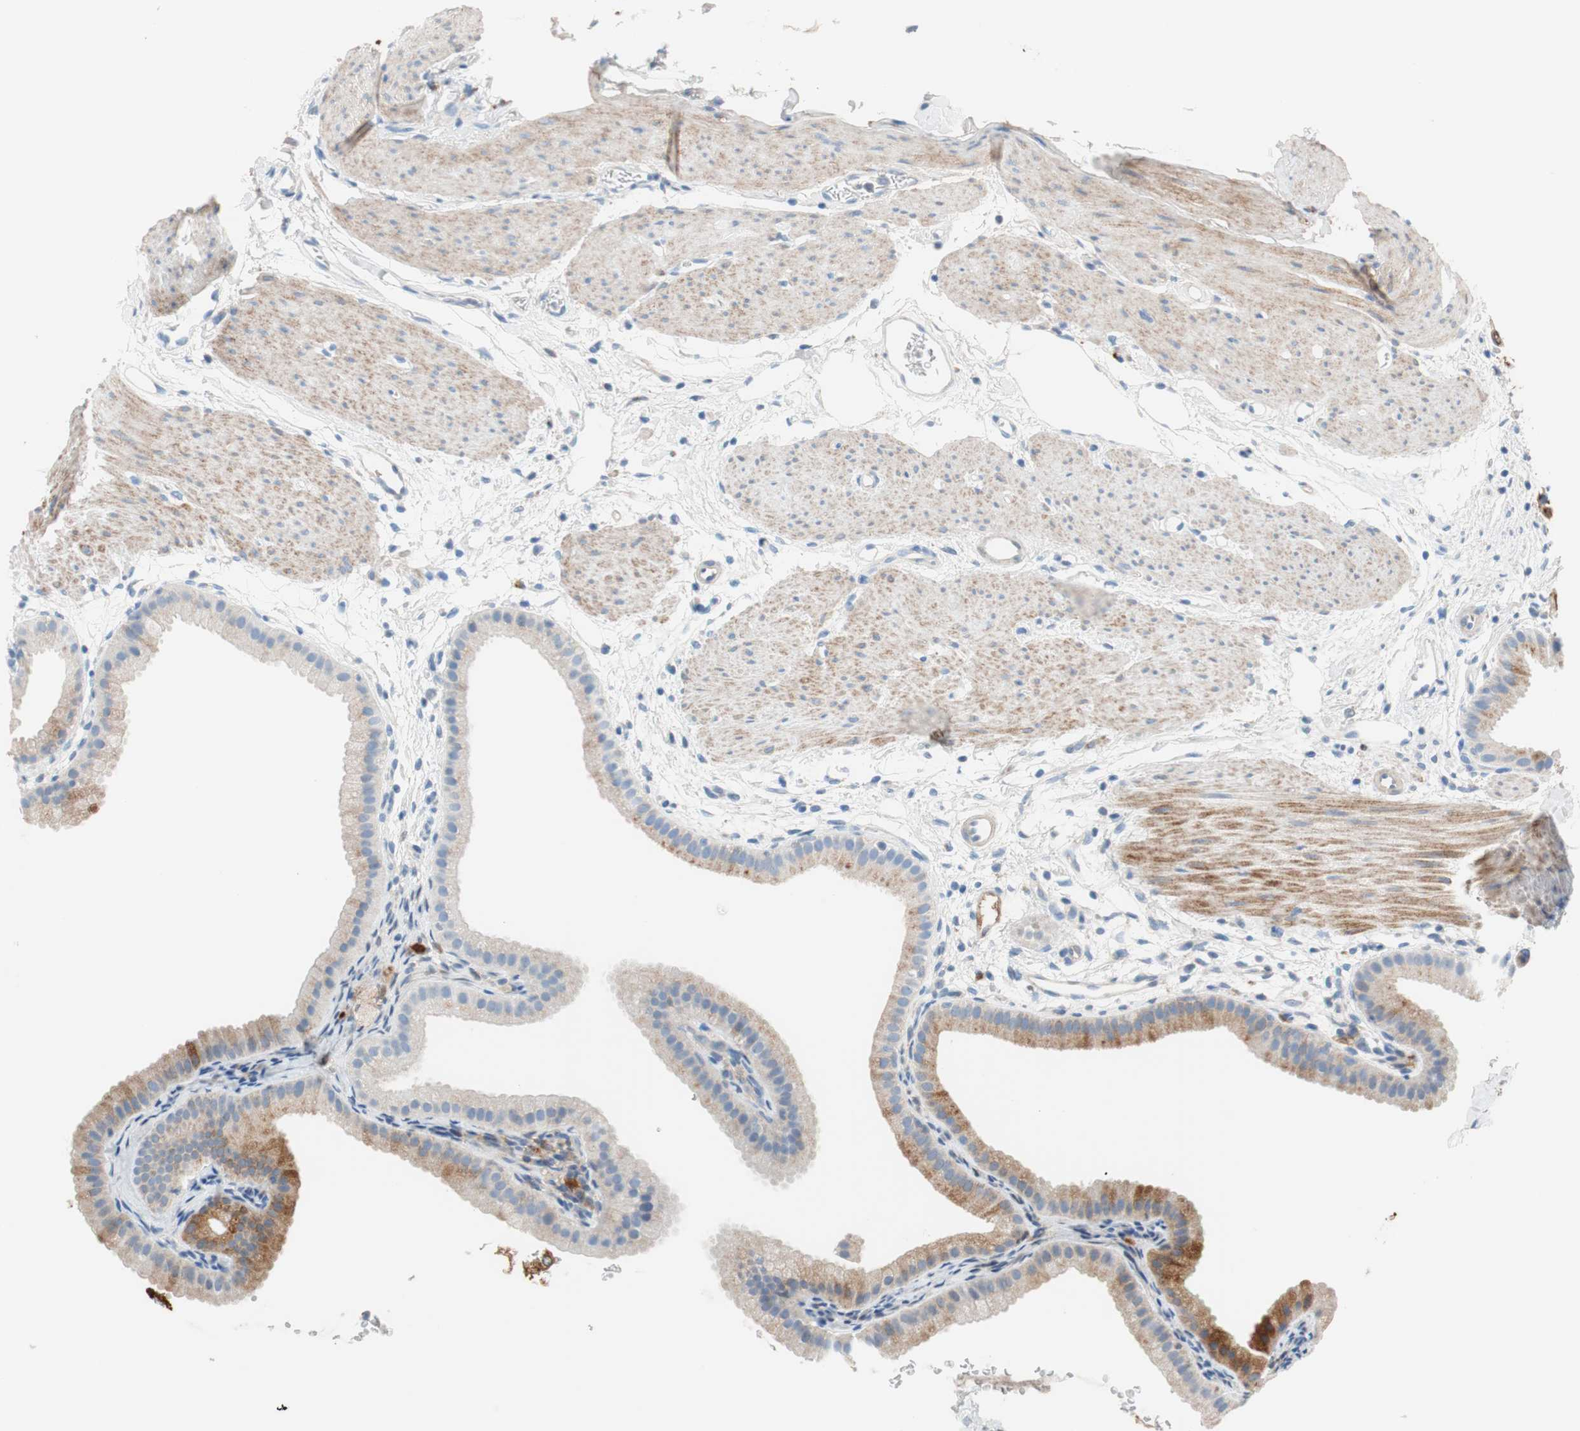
{"staining": {"intensity": "moderate", "quantity": "<25%", "location": "cytoplasmic/membranous"}, "tissue": "gallbladder", "cell_type": "Glandular cells", "image_type": "normal", "snomed": [{"axis": "morphology", "description": "Normal tissue, NOS"}, {"axis": "topography", "description": "Gallbladder"}], "caption": "The histopathology image exhibits staining of normal gallbladder, revealing moderate cytoplasmic/membranous protein positivity (brown color) within glandular cells.", "gene": "RBP4", "patient": {"sex": "female", "age": 64}}